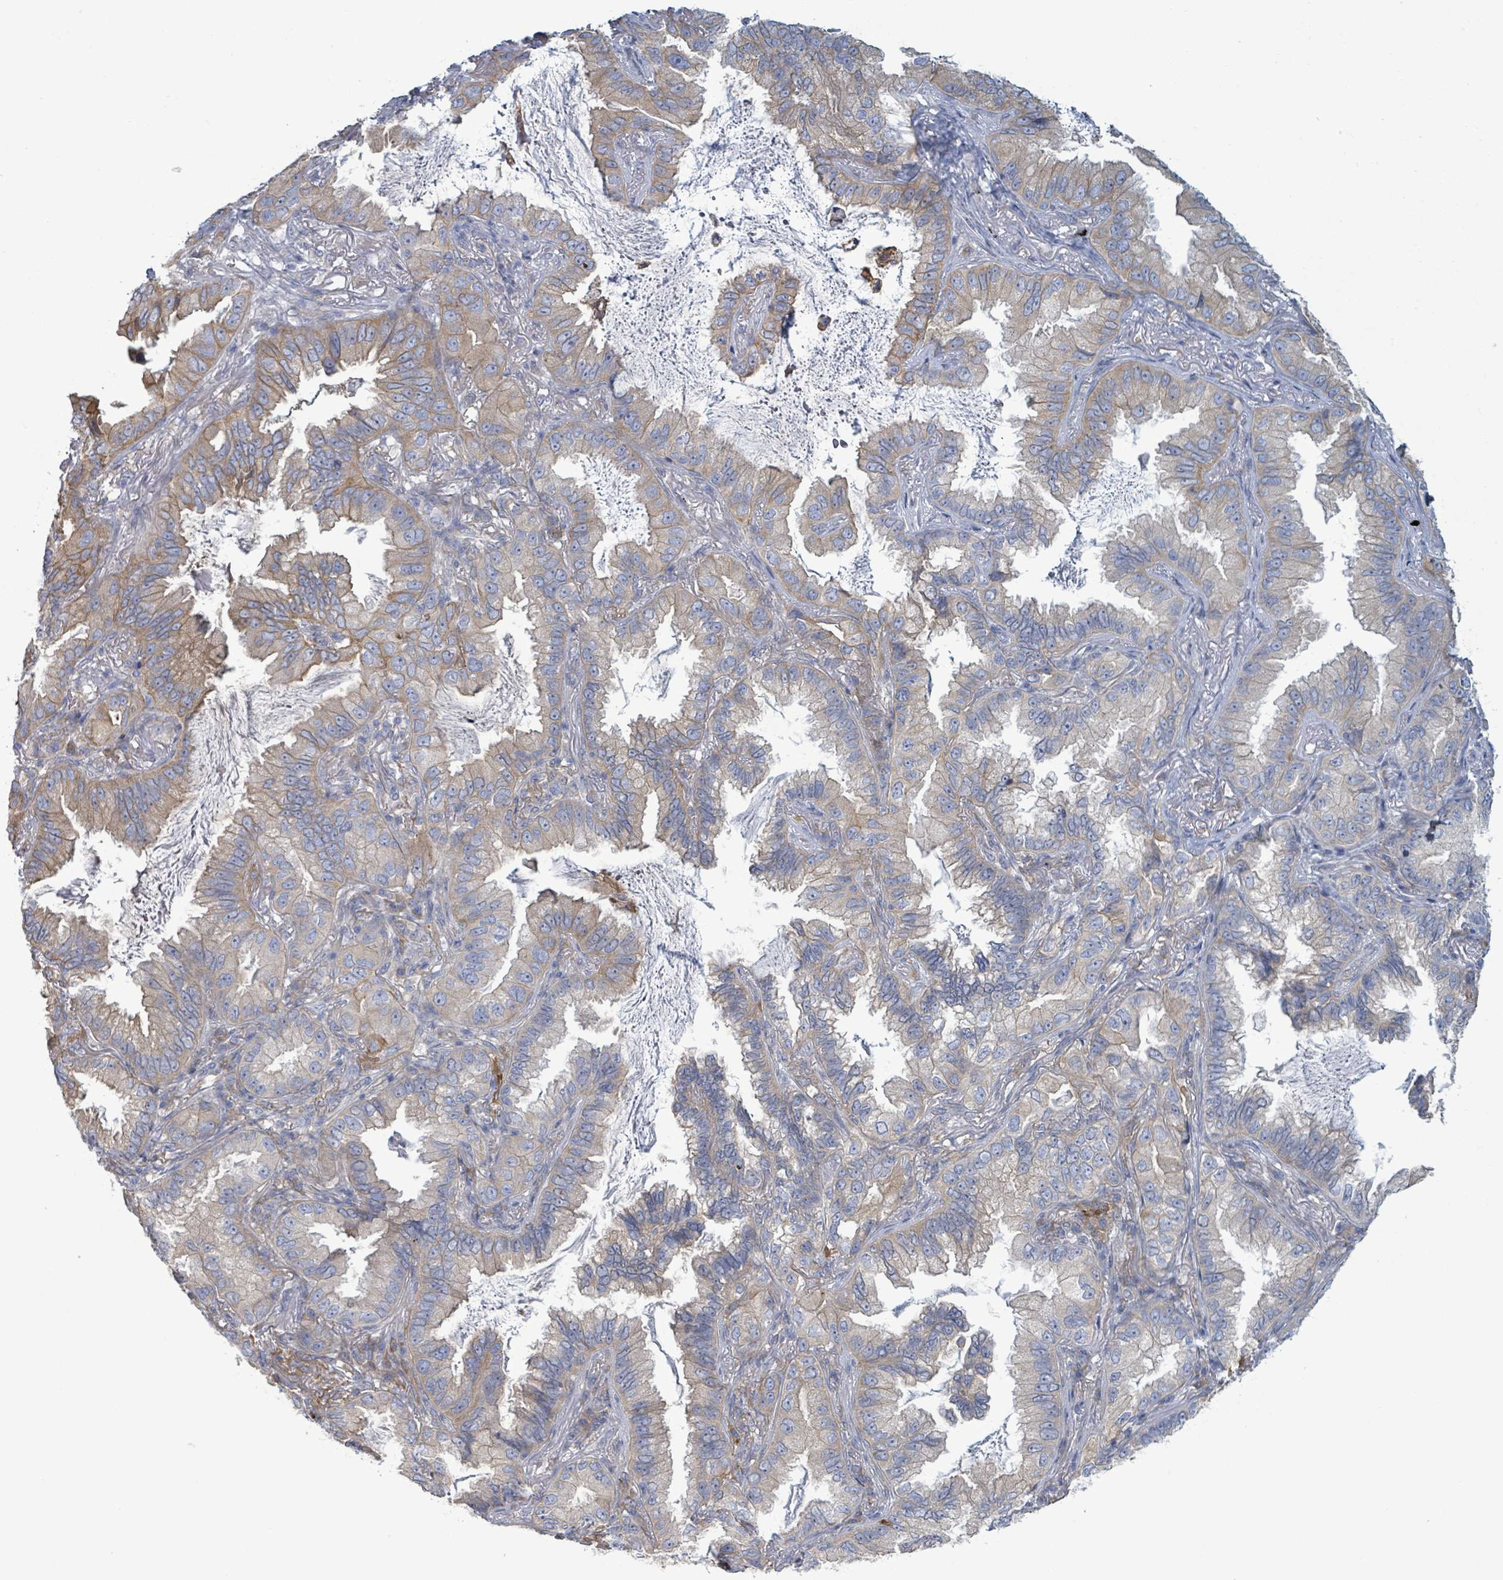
{"staining": {"intensity": "moderate", "quantity": "25%-75%", "location": "cytoplasmic/membranous"}, "tissue": "lung cancer", "cell_type": "Tumor cells", "image_type": "cancer", "snomed": [{"axis": "morphology", "description": "Adenocarcinoma, NOS"}, {"axis": "topography", "description": "Lung"}], "caption": "Immunohistochemistry staining of lung cancer, which displays medium levels of moderate cytoplasmic/membranous expression in about 25%-75% of tumor cells indicating moderate cytoplasmic/membranous protein positivity. The staining was performed using DAB (brown) for protein detection and nuclei were counterstained in hematoxylin (blue).", "gene": "COL13A1", "patient": {"sex": "female", "age": 69}}